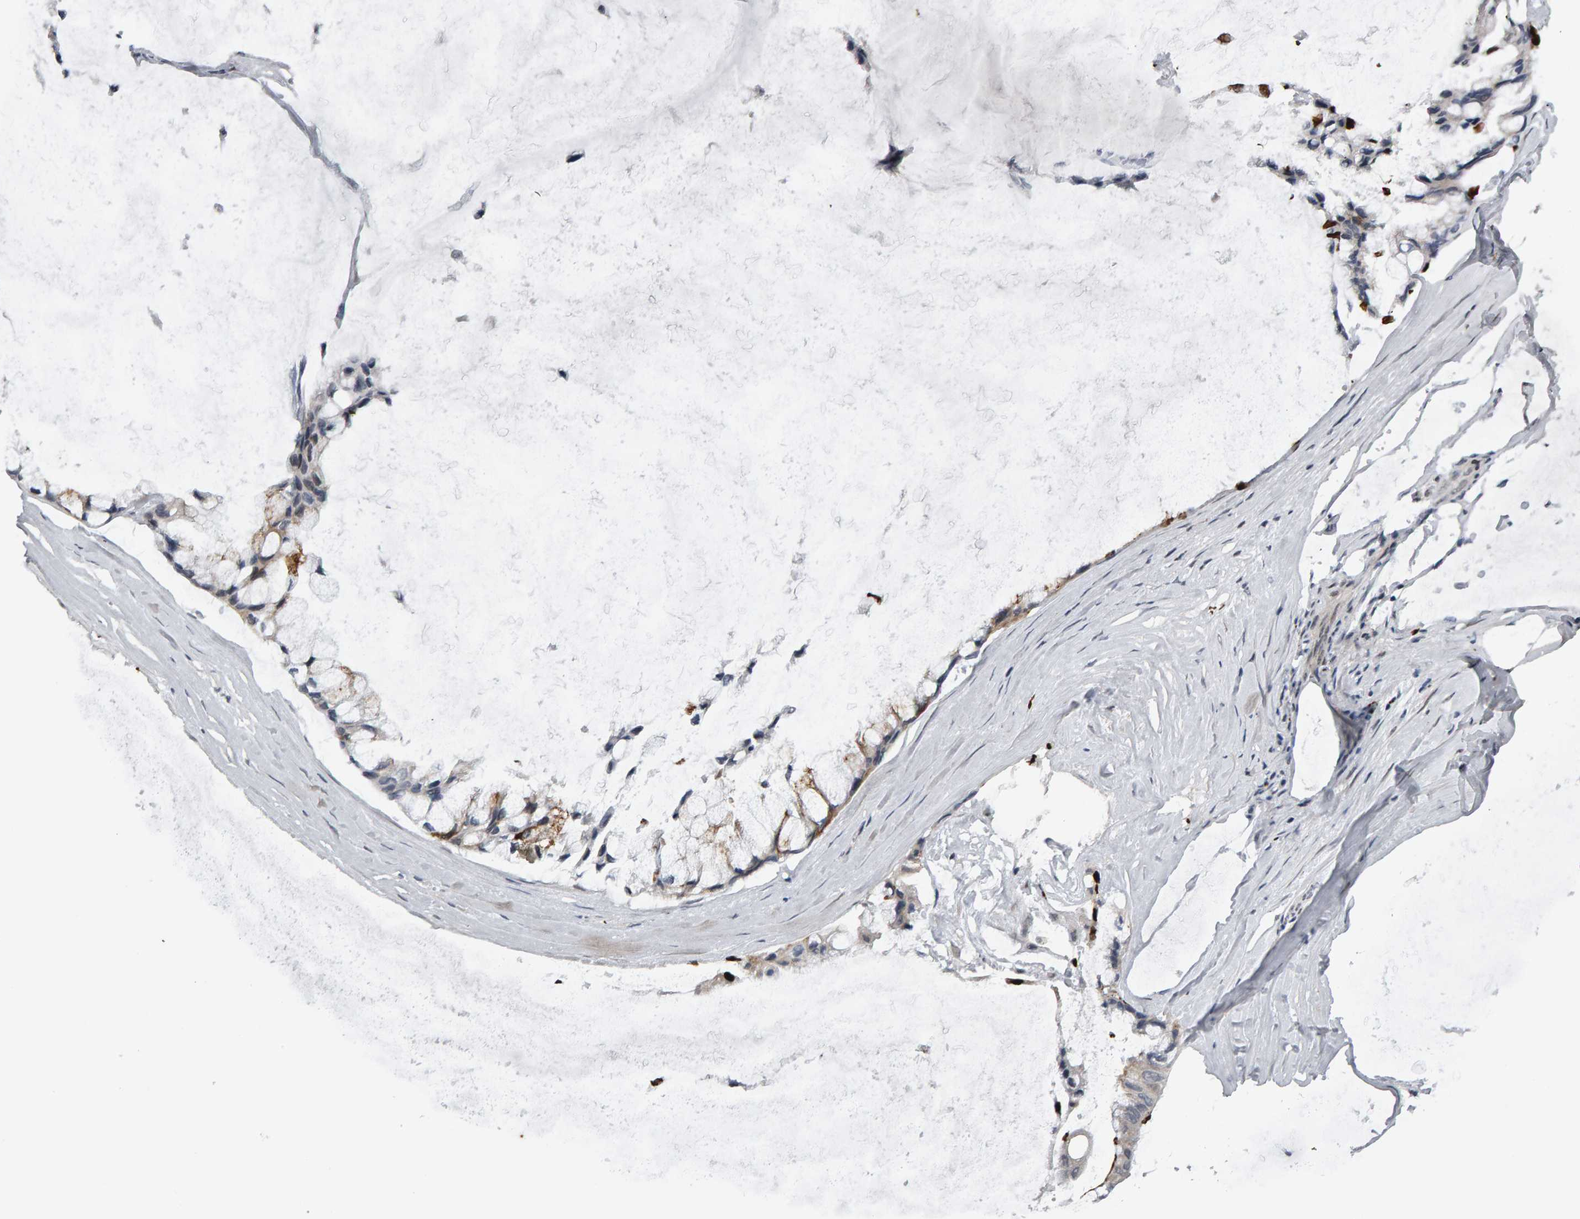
{"staining": {"intensity": "weak", "quantity": "<25%", "location": "cytoplasmic/membranous"}, "tissue": "ovarian cancer", "cell_type": "Tumor cells", "image_type": "cancer", "snomed": [{"axis": "morphology", "description": "Cystadenocarcinoma, mucinous, NOS"}, {"axis": "topography", "description": "Ovary"}], "caption": "Tumor cells are negative for protein expression in human ovarian cancer (mucinous cystadenocarcinoma).", "gene": "IPO8", "patient": {"sex": "female", "age": 39}}